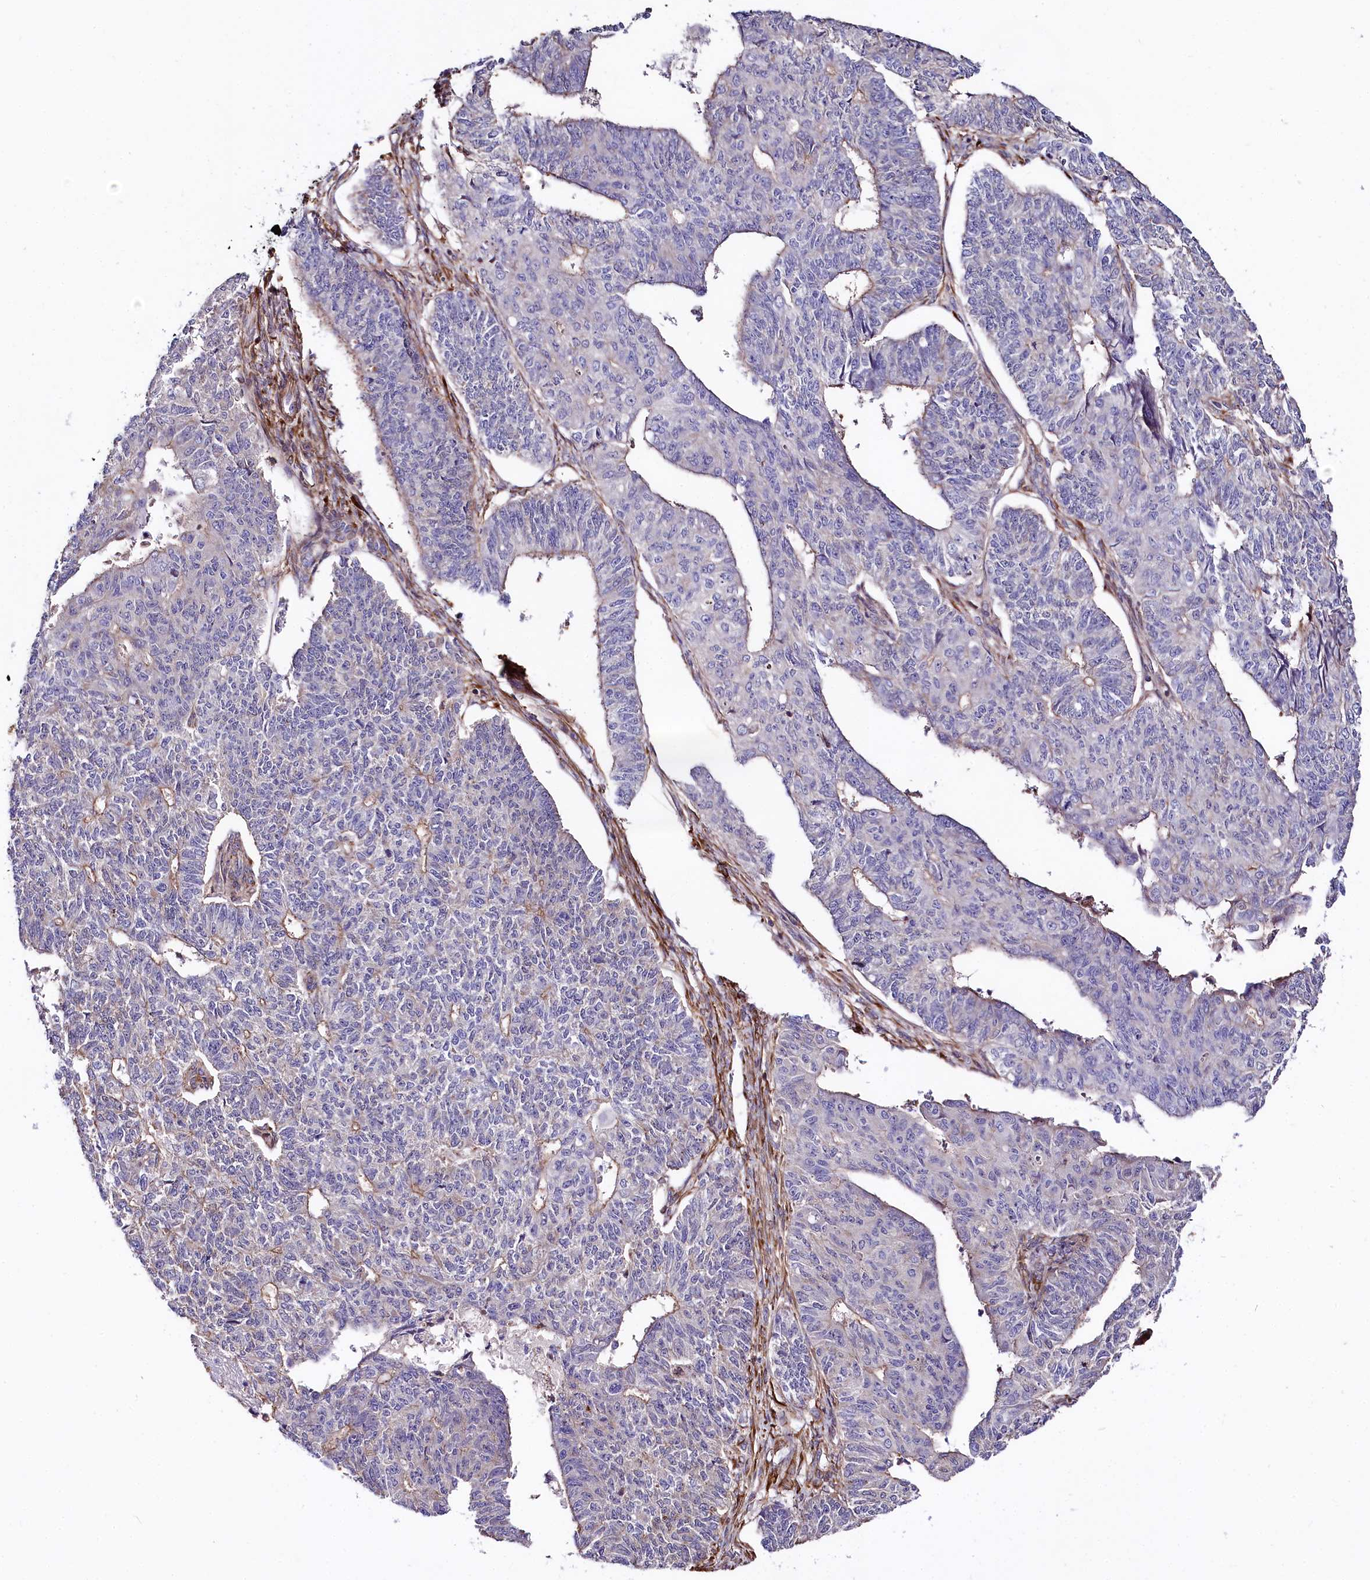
{"staining": {"intensity": "negative", "quantity": "none", "location": "none"}, "tissue": "endometrial cancer", "cell_type": "Tumor cells", "image_type": "cancer", "snomed": [{"axis": "morphology", "description": "Adenocarcinoma, NOS"}, {"axis": "topography", "description": "Endometrium"}], "caption": "Tumor cells show no significant positivity in endometrial cancer (adenocarcinoma). (DAB (3,3'-diaminobenzidine) IHC visualized using brightfield microscopy, high magnification).", "gene": "FCHSD2", "patient": {"sex": "female", "age": 32}}